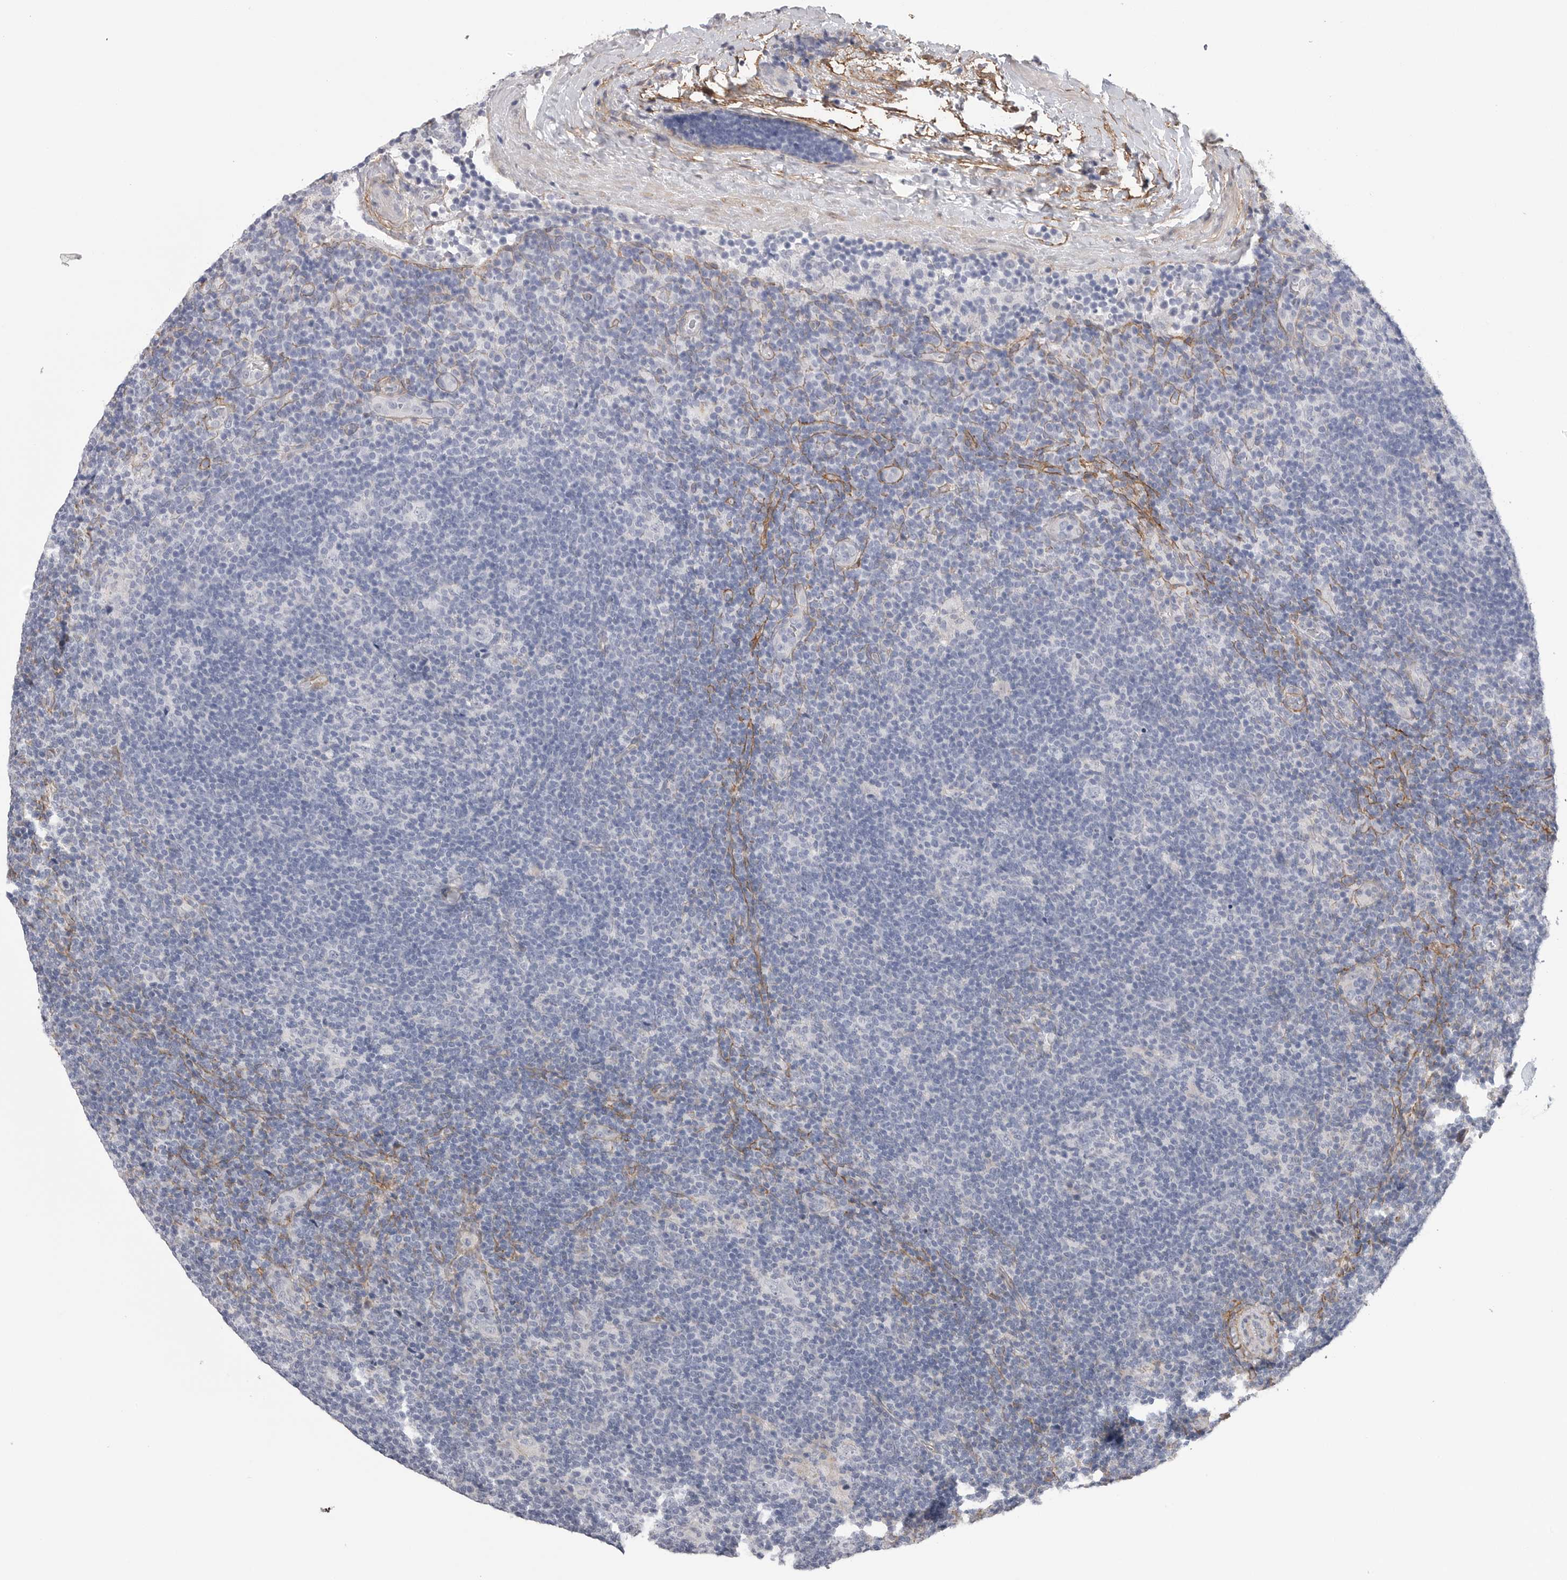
{"staining": {"intensity": "negative", "quantity": "none", "location": "none"}, "tissue": "lymphoma", "cell_type": "Tumor cells", "image_type": "cancer", "snomed": [{"axis": "morphology", "description": "Hodgkin's disease, NOS"}, {"axis": "topography", "description": "Lymph node"}], "caption": "This is an immunohistochemistry image of human lymphoma. There is no expression in tumor cells.", "gene": "AKAP12", "patient": {"sex": "female", "age": 57}}